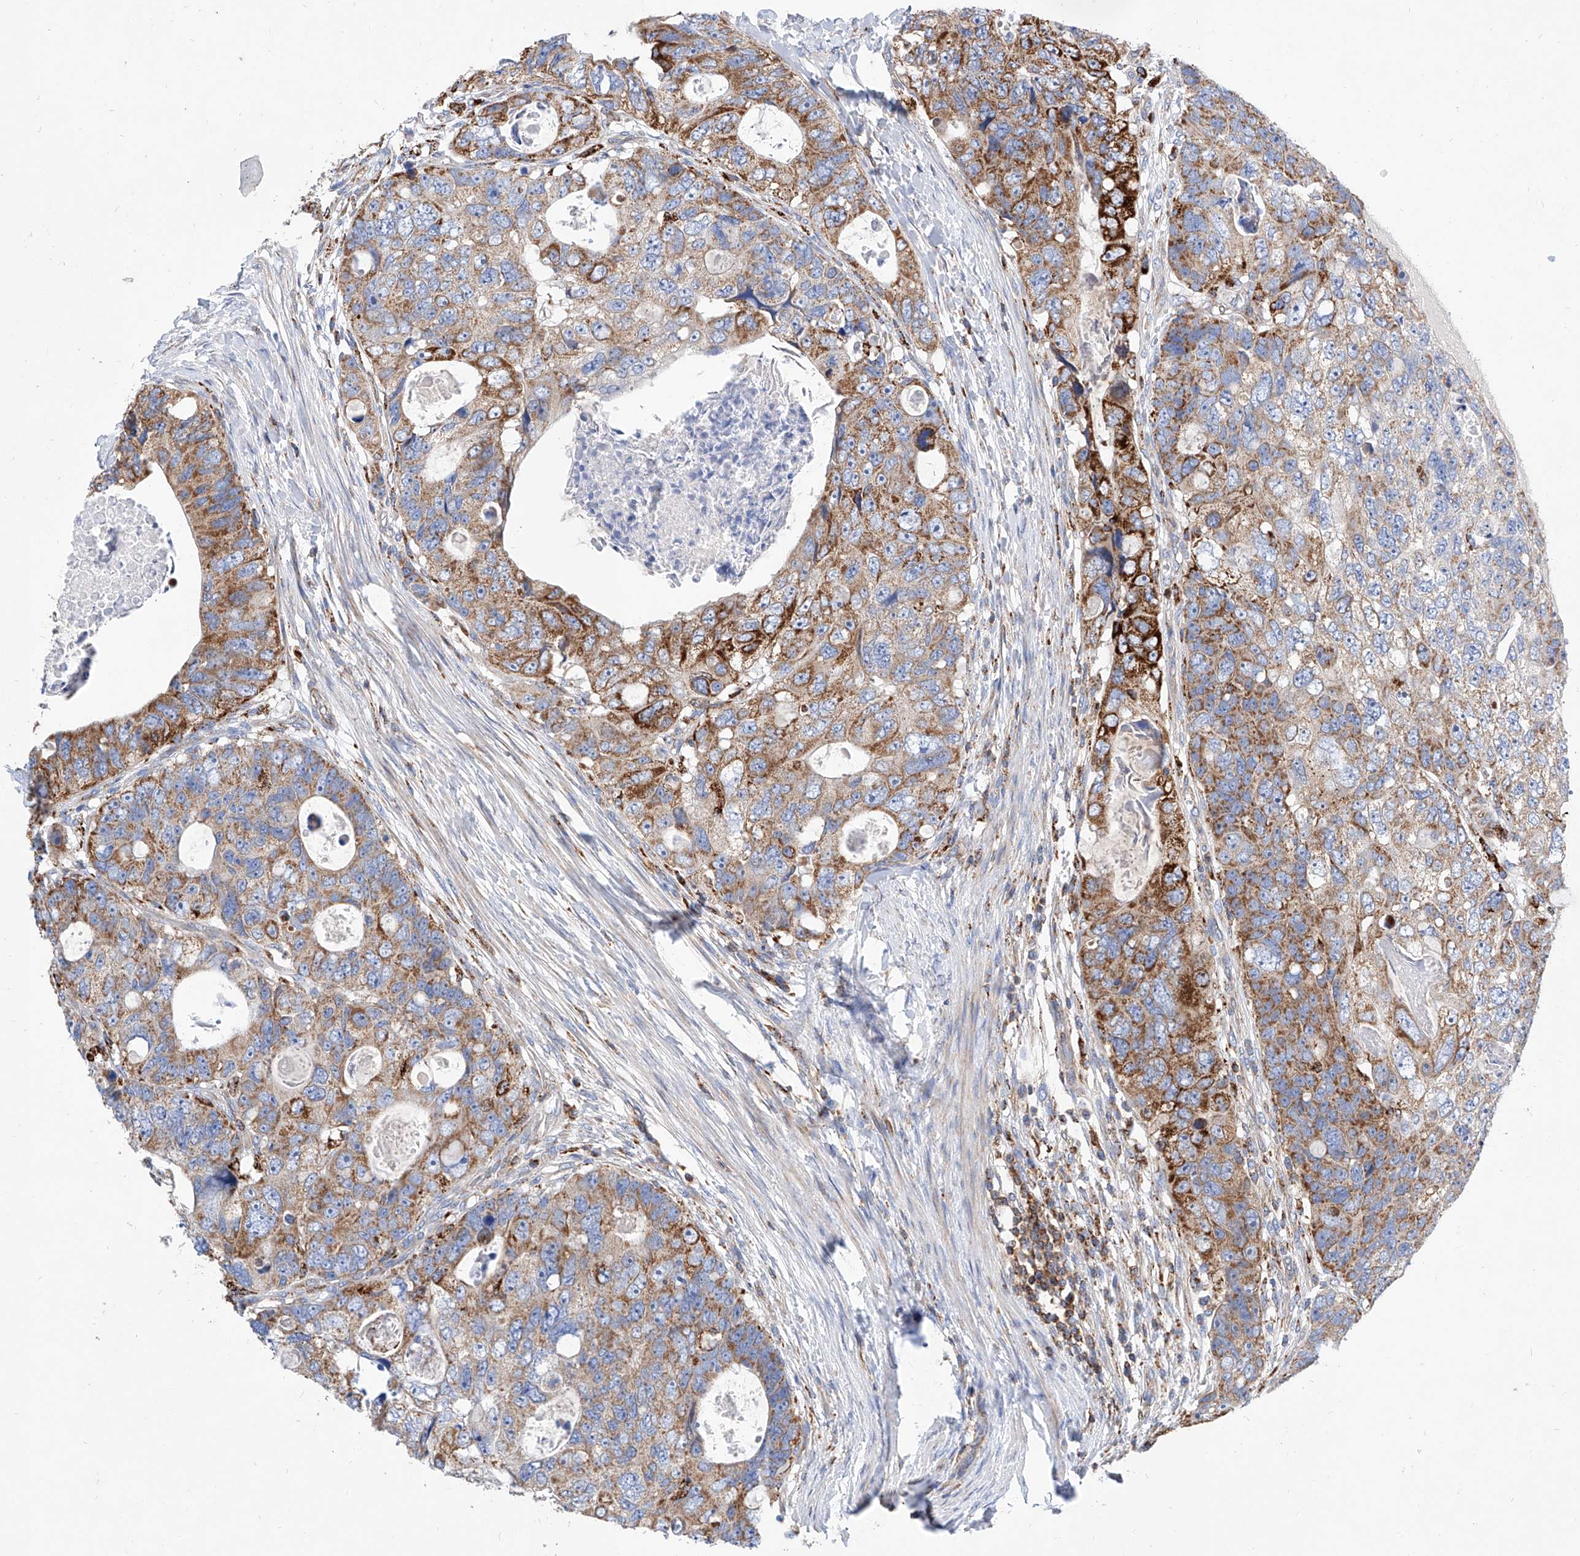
{"staining": {"intensity": "moderate", "quantity": ">75%", "location": "cytoplasmic/membranous"}, "tissue": "colorectal cancer", "cell_type": "Tumor cells", "image_type": "cancer", "snomed": [{"axis": "morphology", "description": "Adenocarcinoma, NOS"}, {"axis": "topography", "description": "Rectum"}], "caption": "Colorectal adenocarcinoma was stained to show a protein in brown. There is medium levels of moderate cytoplasmic/membranous staining in about >75% of tumor cells. (Brightfield microscopy of DAB IHC at high magnification).", "gene": "CPNE5", "patient": {"sex": "male", "age": 59}}